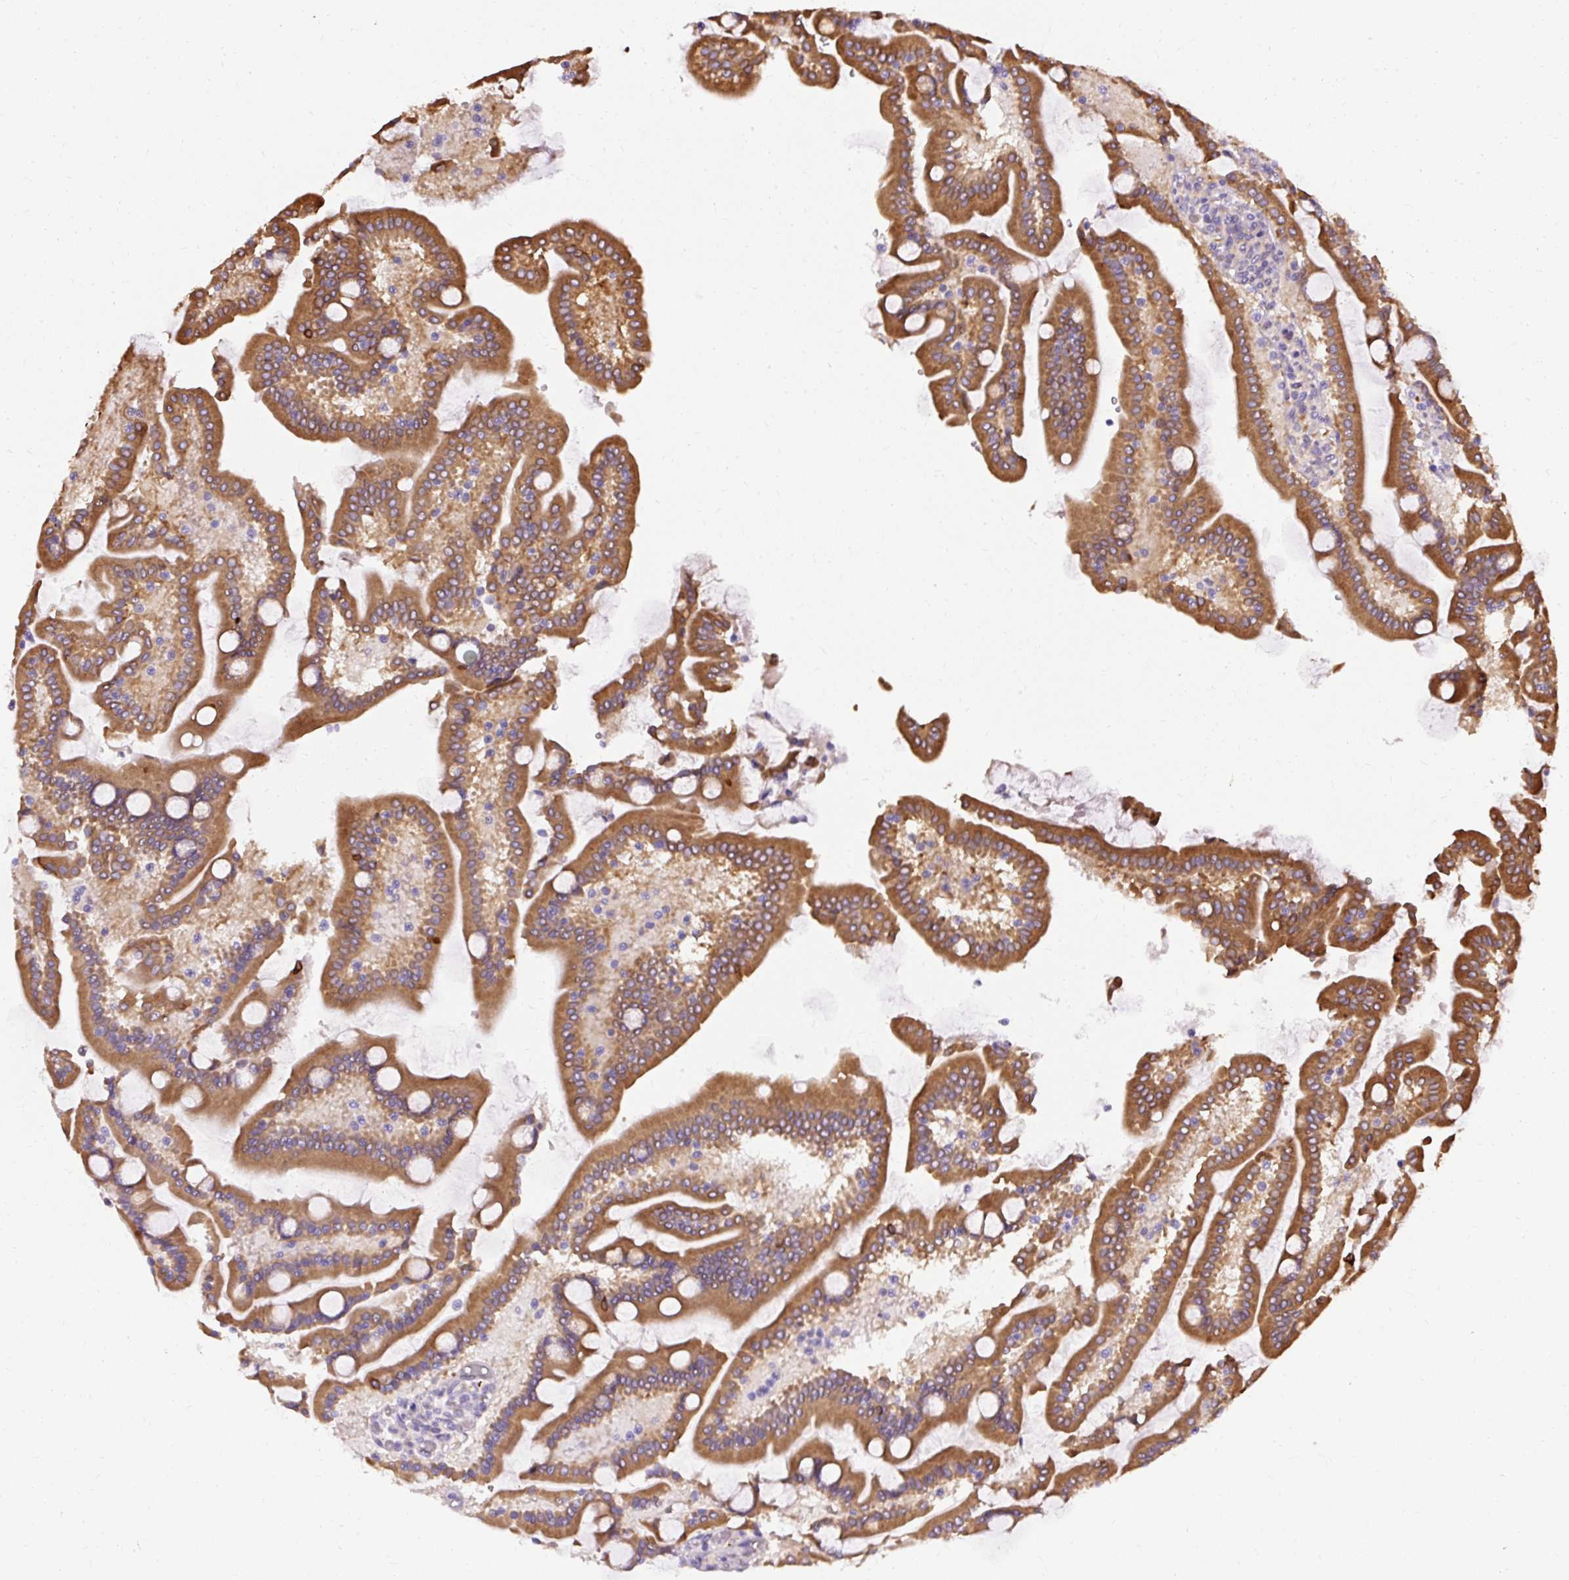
{"staining": {"intensity": "moderate", "quantity": ">75%", "location": "cytoplasmic/membranous"}, "tissue": "duodenum", "cell_type": "Glandular cells", "image_type": "normal", "snomed": [{"axis": "morphology", "description": "Normal tissue, NOS"}, {"axis": "topography", "description": "Duodenum"}], "caption": "Glandular cells demonstrate medium levels of moderate cytoplasmic/membranous expression in approximately >75% of cells in normal human duodenum.", "gene": "FAM149A", "patient": {"sex": "male", "age": 55}}